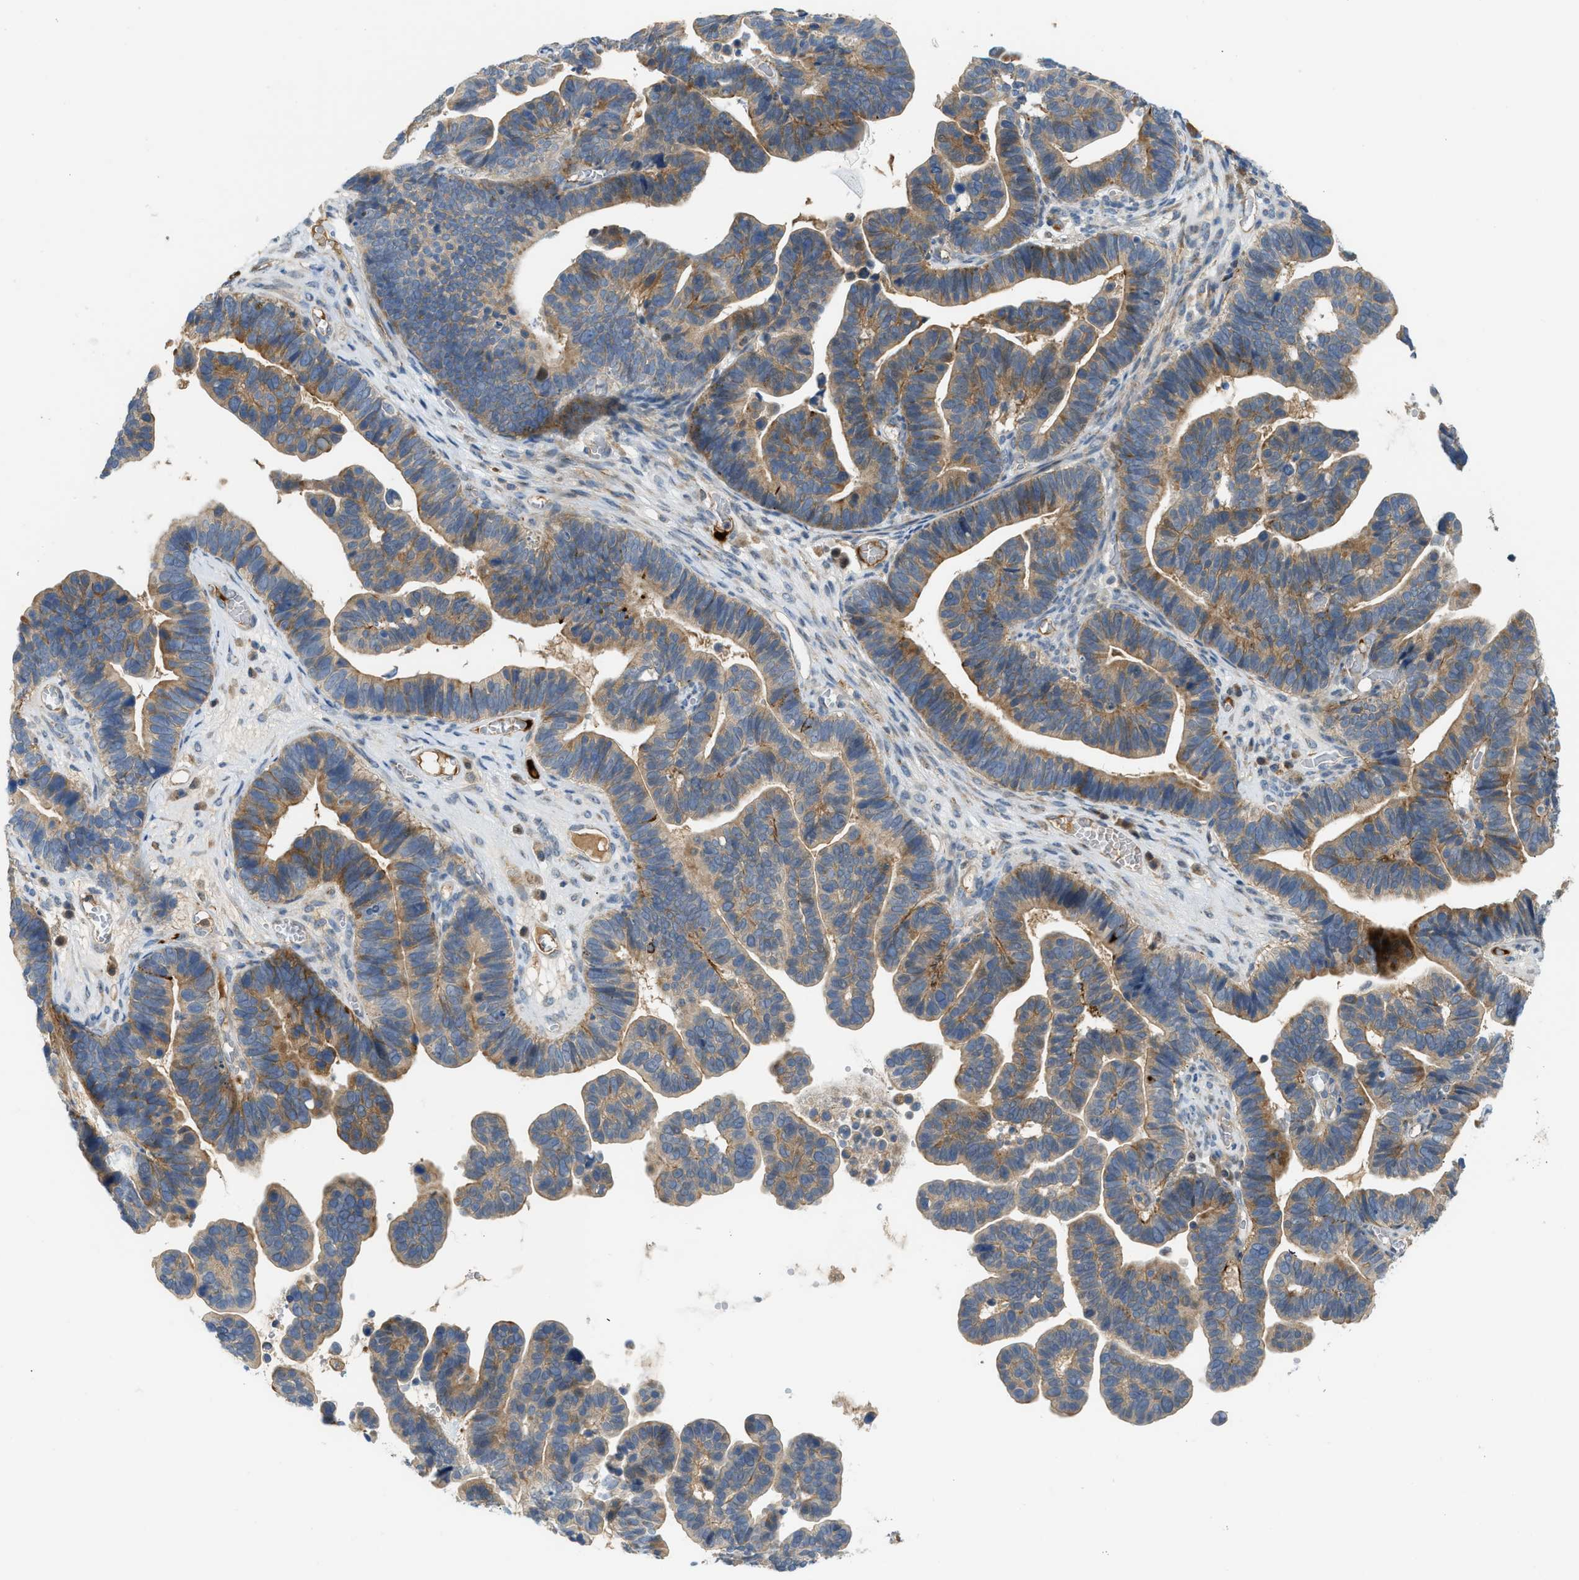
{"staining": {"intensity": "moderate", "quantity": "25%-75%", "location": "cytoplasmic/membranous"}, "tissue": "ovarian cancer", "cell_type": "Tumor cells", "image_type": "cancer", "snomed": [{"axis": "morphology", "description": "Cystadenocarcinoma, serous, NOS"}, {"axis": "topography", "description": "Ovary"}], "caption": "This image shows immunohistochemistry staining of ovarian cancer (serous cystadenocarcinoma), with medium moderate cytoplasmic/membranous expression in about 25%-75% of tumor cells.", "gene": "RHBDF2", "patient": {"sex": "female", "age": 56}}